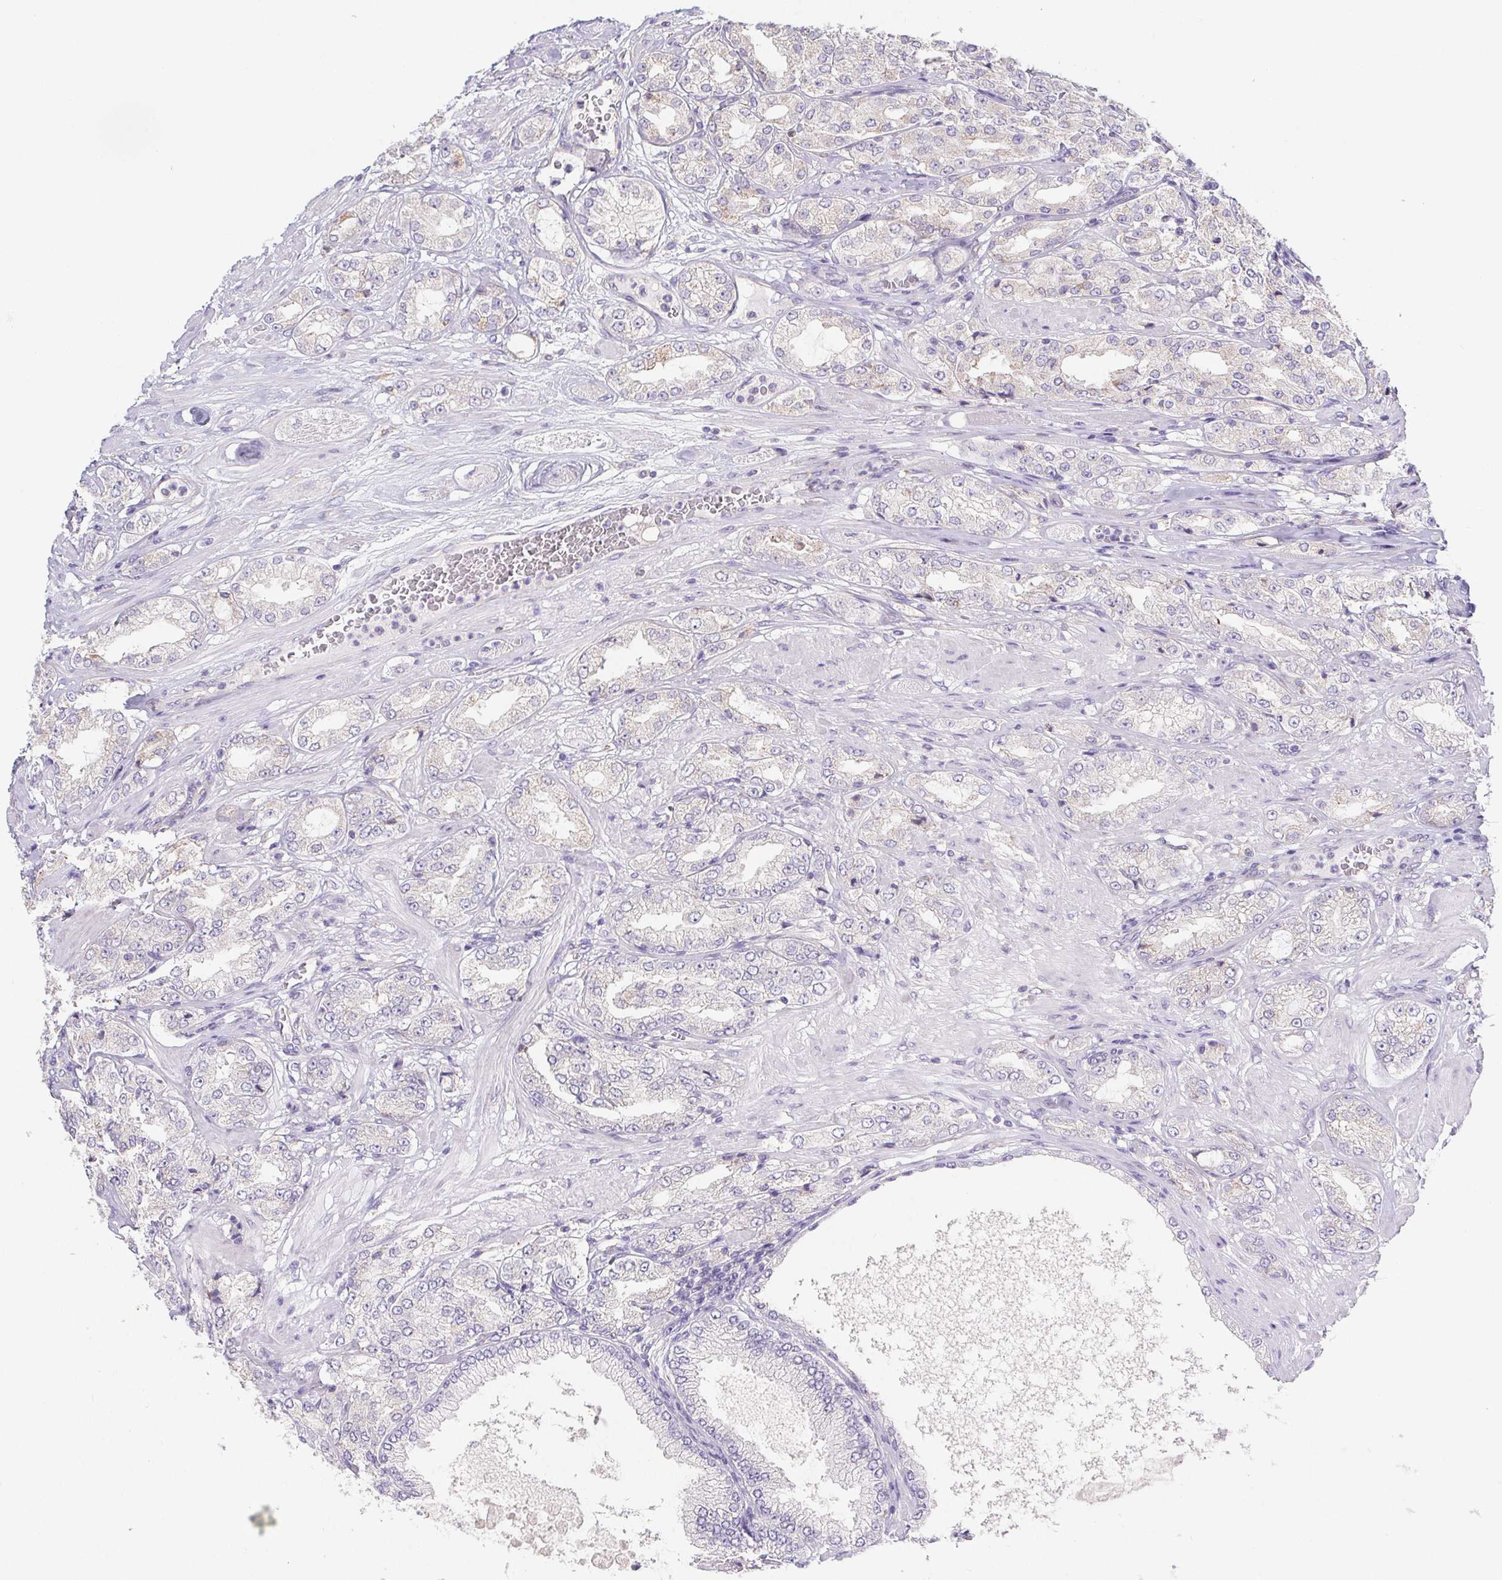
{"staining": {"intensity": "negative", "quantity": "none", "location": "none"}, "tissue": "prostate cancer", "cell_type": "Tumor cells", "image_type": "cancer", "snomed": [{"axis": "morphology", "description": "Adenocarcinoma, High grade"}, {"axis": "topography", "description": "Prostate"}], "caption": "This is an IHC histopathology image of human prostate cancer (high-grade adenocarcinoma). There is no expression in tumor cells.", "gene": "ADAM8", "patient": {"sex": "male", "age": 68}}